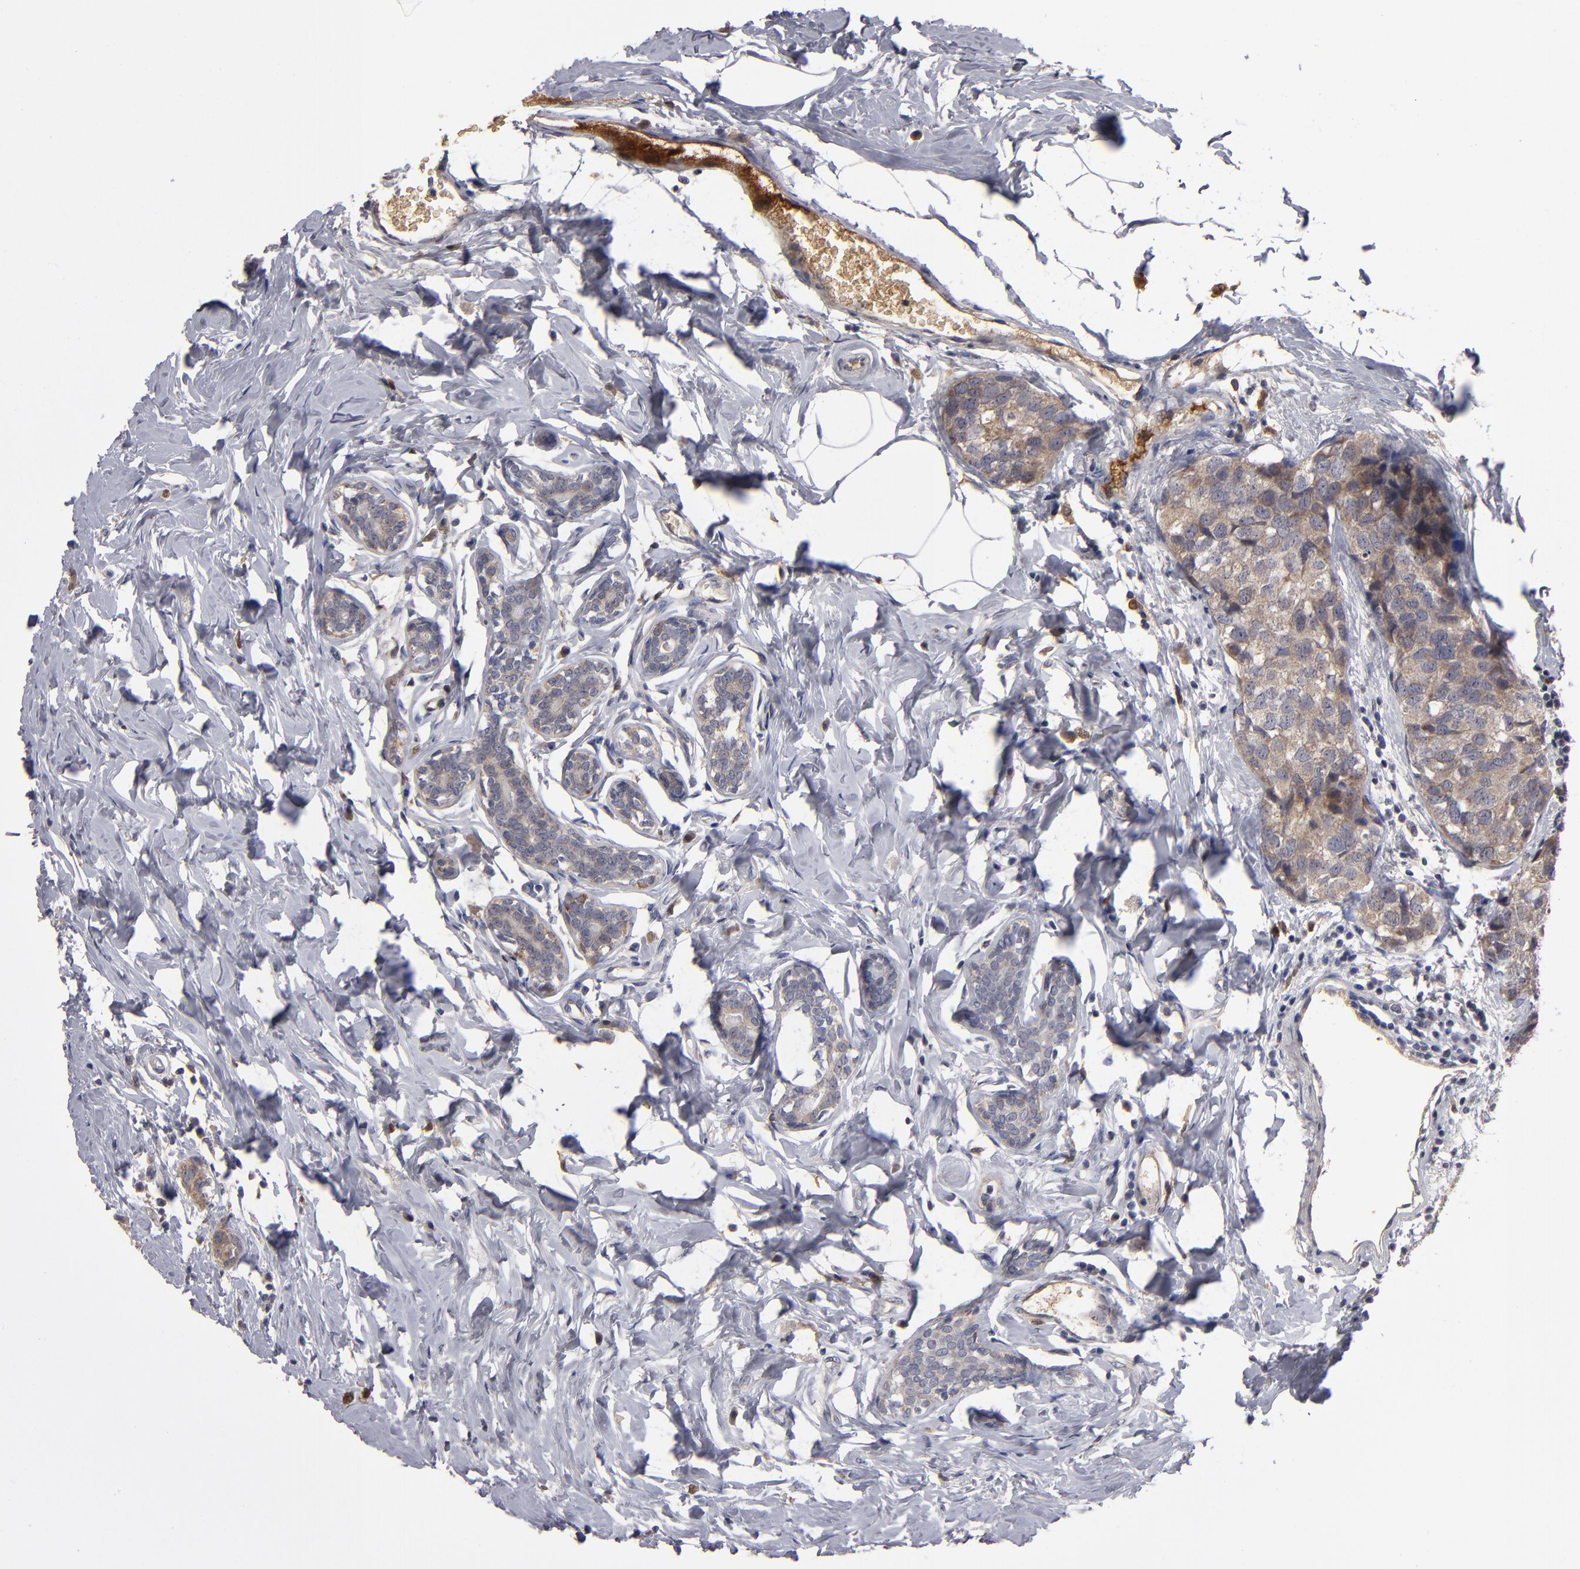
{"staining": {"intensity": "moderate", "quantity": ">75%", "location": "cytoplasmic/membranous"}, "tissue": "breast cancer", "cell_type": "Tumor cells", "image_type": "cancer", "snomed": [{"axis": "morphology", "description": "Normal tissue, NOS"}, {"axis": "morphology", "description": "Duct carcinoma"}, {"axis": "topography", "description": "Breast"}], "caption": "Tumor cells exhibit medium levels of moderate cytoplasmic/membranous expression in approximately >75% of cells in intraductal carcinoma (breast).", "gene": "EXD2", "patient": {"sex": "female", "age": 50}}